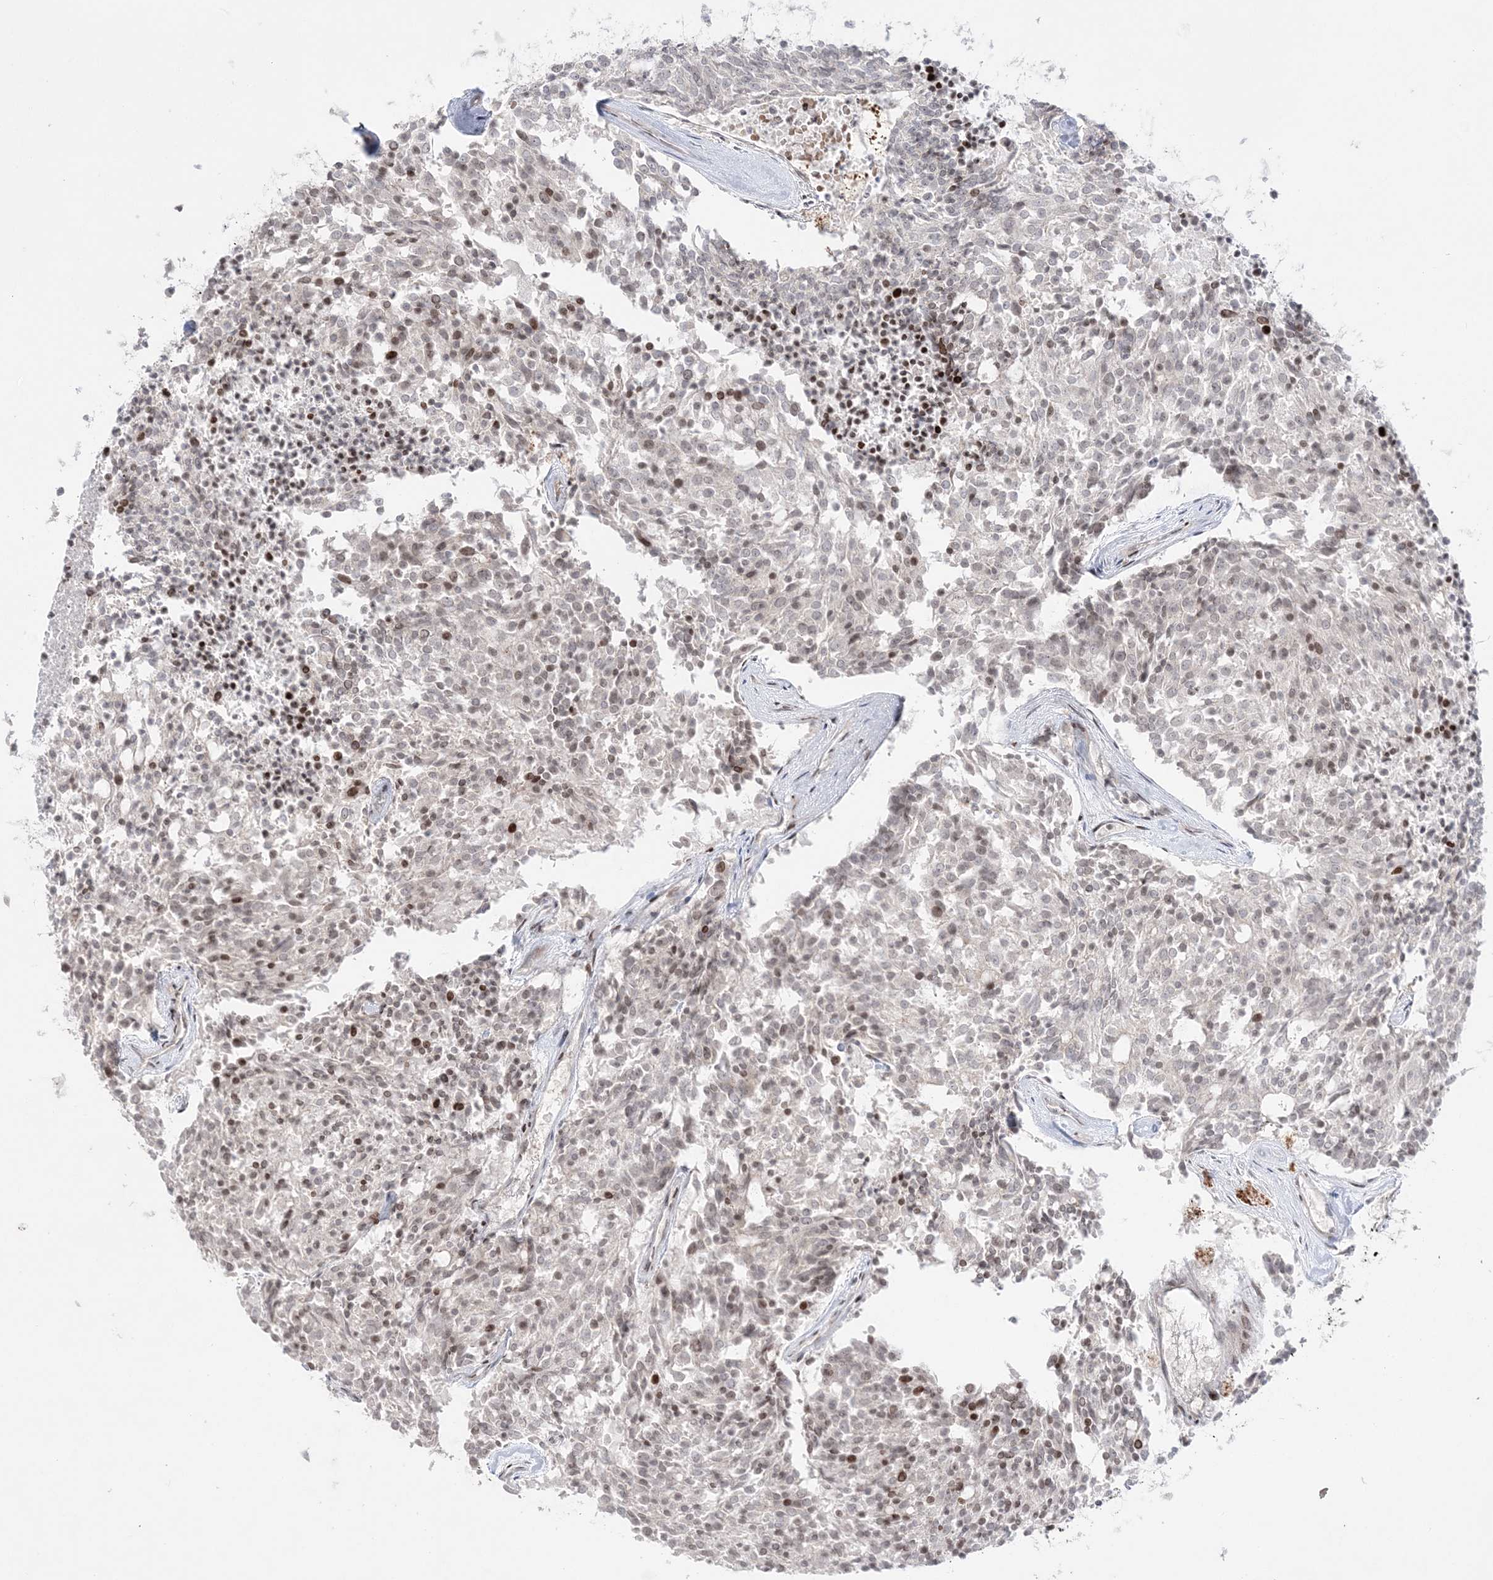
{"staining": {"intensity": "weak", "quantity": "<25%", "location": "nuclear"}, "tissue": "carcinoid", "cell_type": "Tumor cells", "image_type": "cancer", "snomed": [{"axis": "morphology", "description": "Carcinoid, malignant, NOS"}, {"axis": "topography", "description": "Pancreas"}], "caption": "An immunohistochemistry (IHC) histopathology image of carcinoid (malignant) is shown. There is no staining in tumor cells of carcinoid (malignant). Nuclei are stained in blue.", "gene": "SH3BP4", "patient": {"sex": "female", "age": 54}}